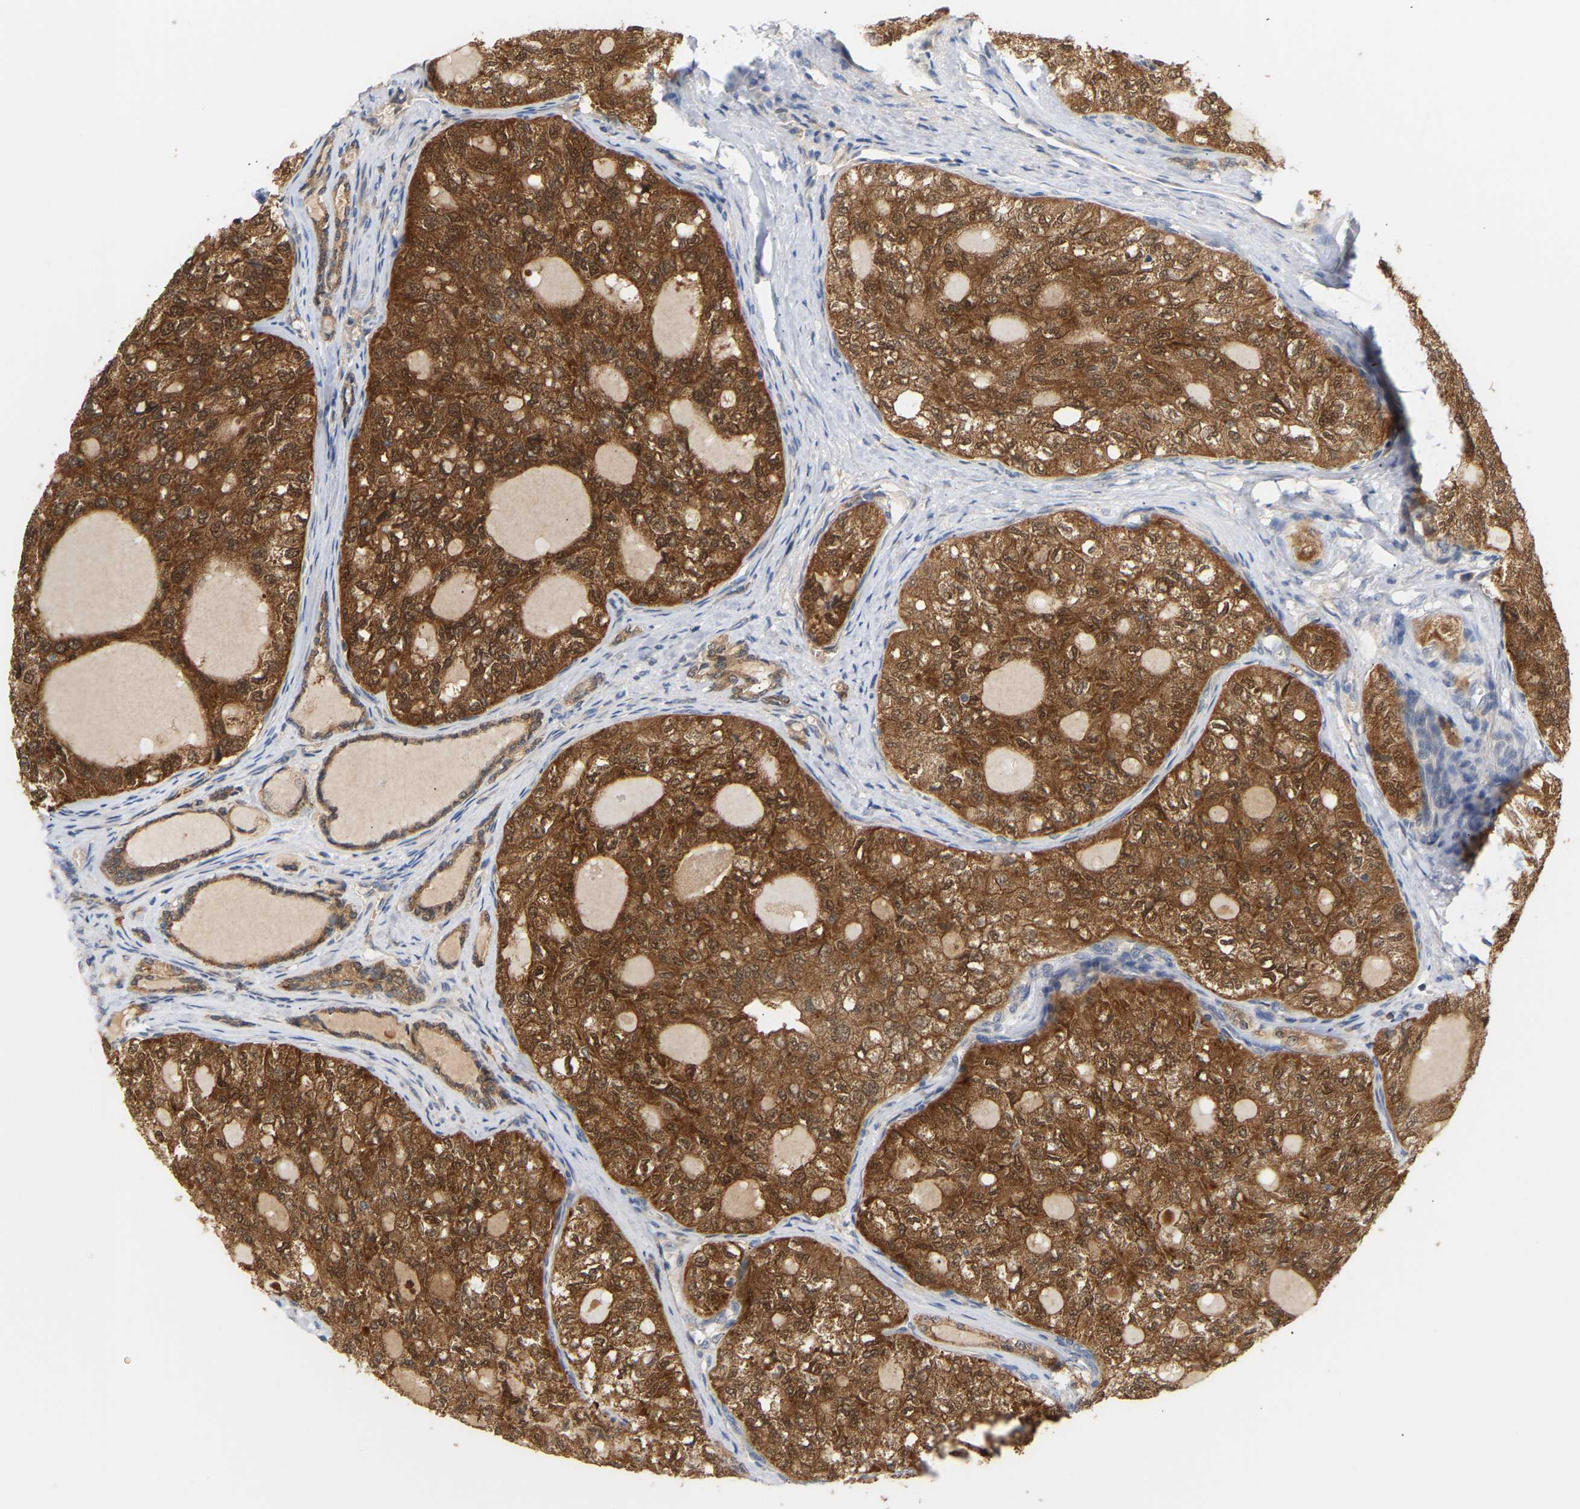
{"staining": {"intensity": "strong", "quantity": ">75%", "location": "cytoplasmic/membranous,nuclear"}, "tissue": "thyroid cancer", "cell_type": "Tumor cells", "image_type": "cancer", "snomed": [{"axis": "morphology", "description": "Follicular adenoma carcinoma, NOS"}, {"axis": "topography", "description": "Thyroid gland"}], "caption": "Immunohistochemical staining of follicular adenoma carcinoma (thyroid) demonstrates high levels of strong cytoplasmic/membranous and nuclear protein expression in approximately >75% of tumor cells.", "gene": "TPMT", "patient": {"sex": "male", "age": 75}}